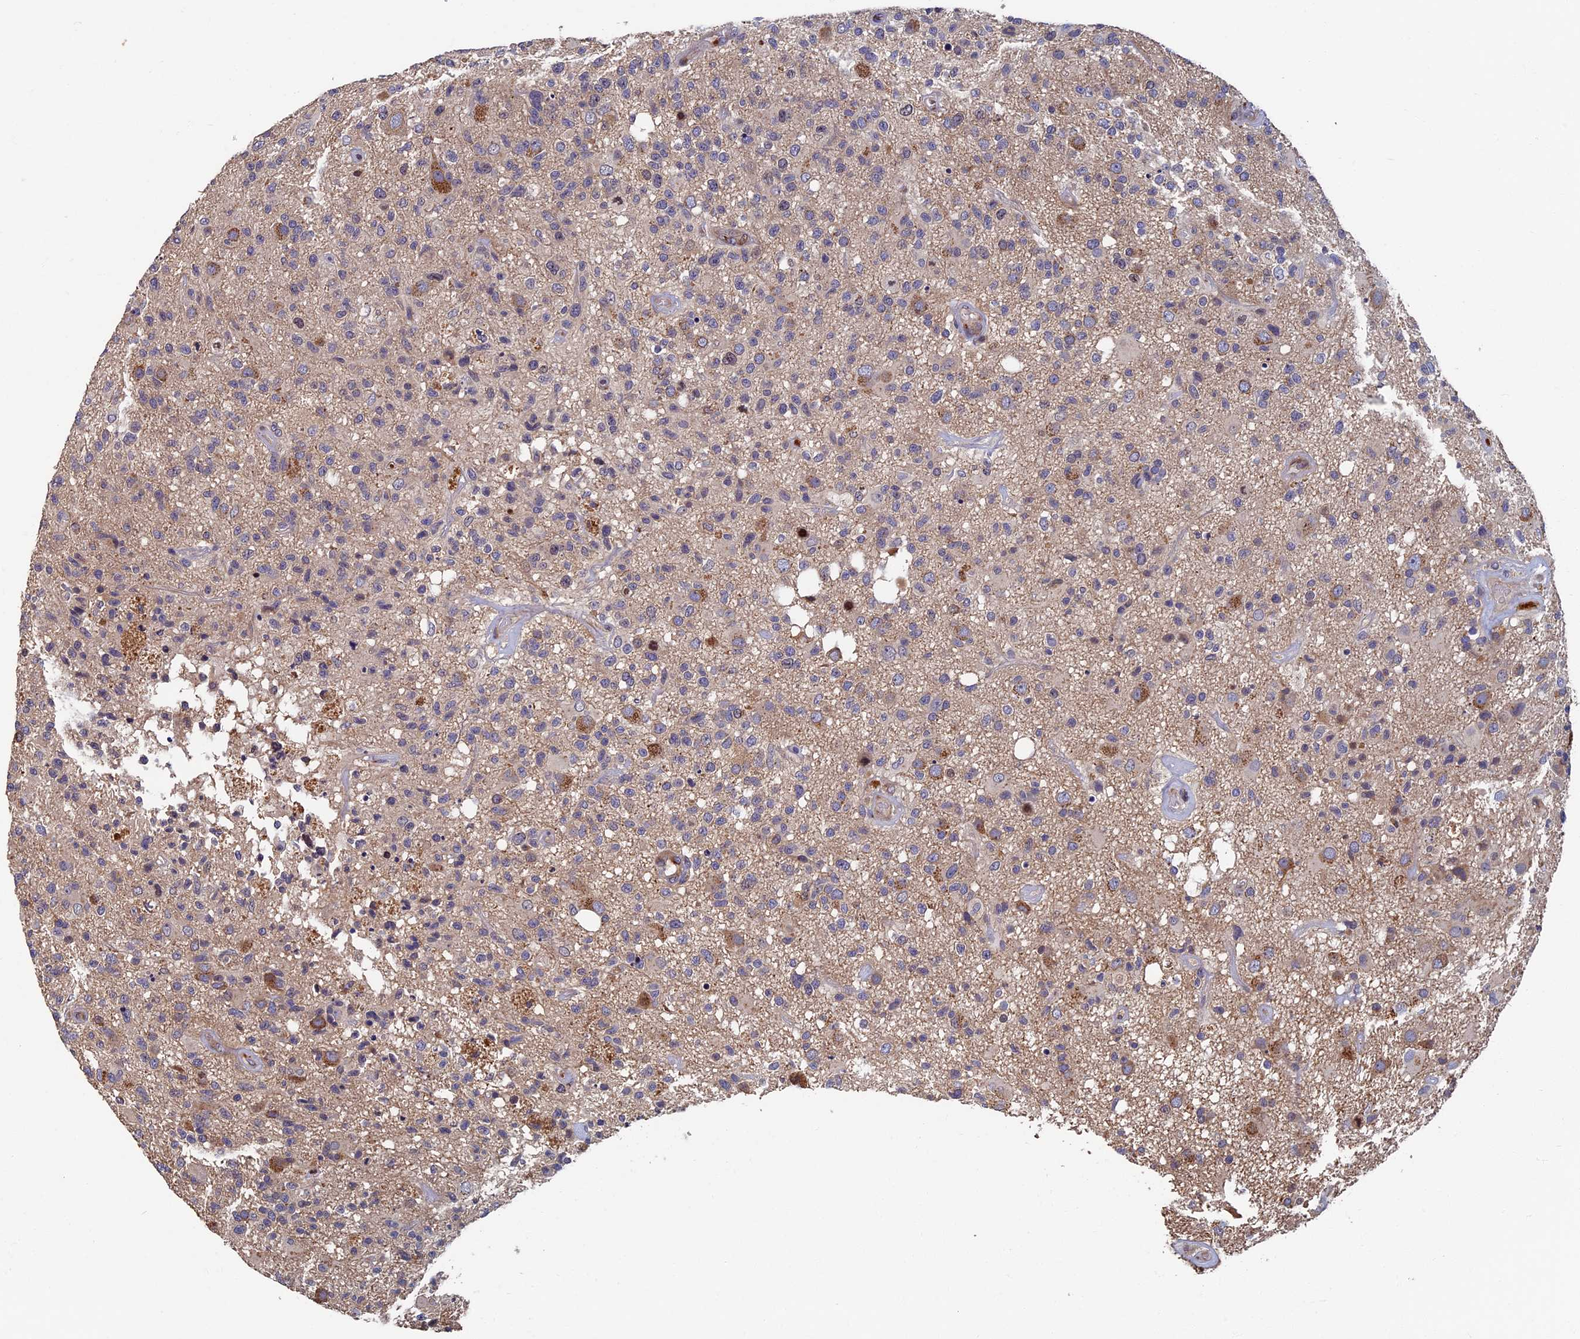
{"staining": {"intensity": "weak", "quantity": "<25%", "location": "cytoplasmic/membranous"}, "tissue": "glioma", "cell_type": "Tumor cells", "image_type": "cancer", "snomed": [{"axis": "morphology", "description": "Glioma, malignant, High grade"}, {"axis": "morphology", "description": "Glioblastoma, NOS"}, {"axis": "topography", "description": "Brain"}], "caption": "Protein analysis of glioma displays no significant staining in tumor cells.", "gene": "TNK2", "patient": {"sex": "male", "age": 60}}